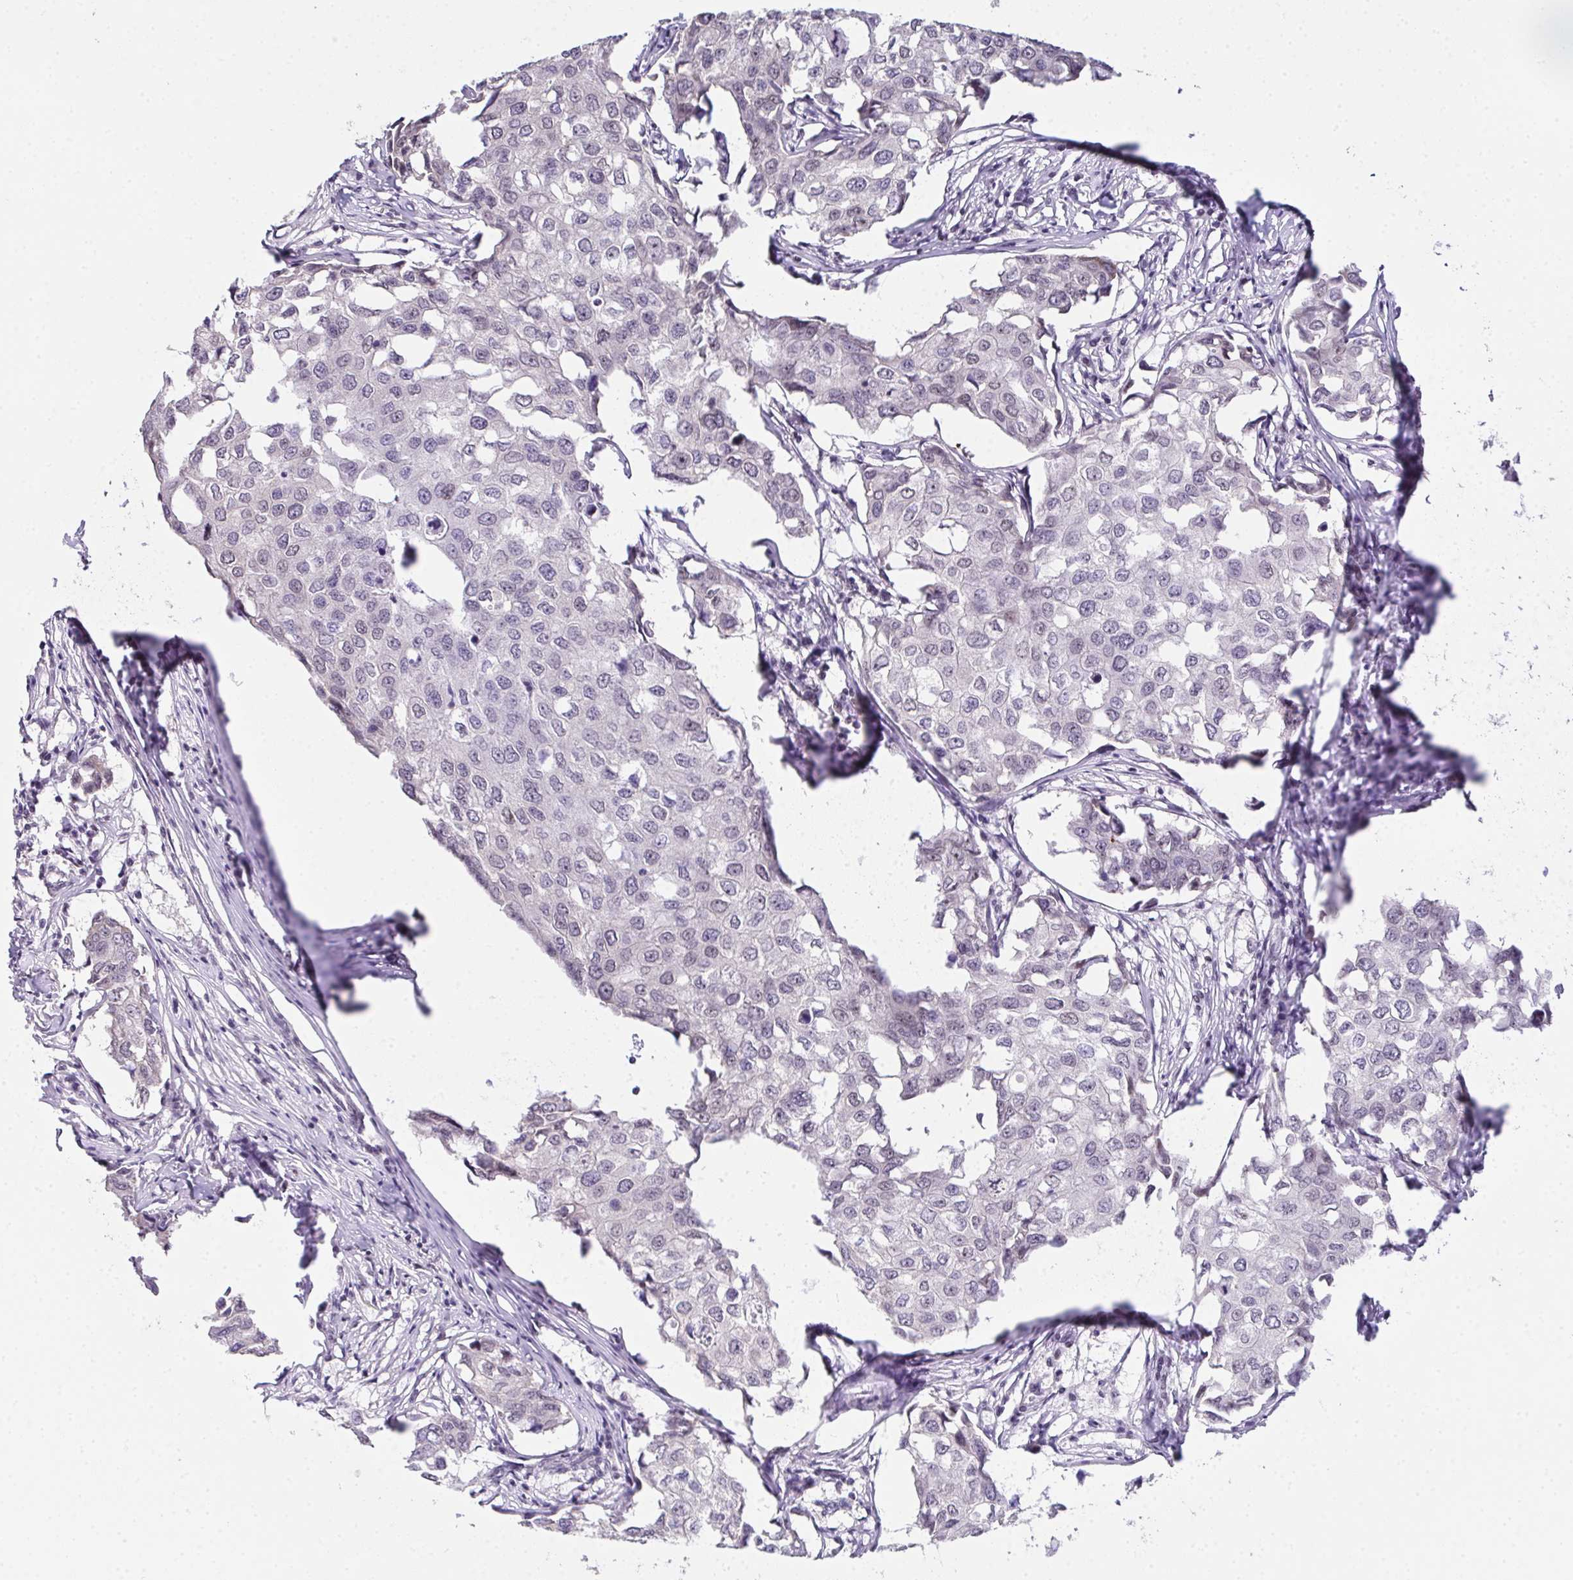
{"staining": {"intensity": "weak", "quantity": "<25%", "location": "nuclear"}, "tissue": "breast cancer", "cell_type": "Tumor cells", "image_type": "cancer", "snomed": [{"axis": "morphology", "description": "Duct carcinoma"}, {"axis": "topography", "description": "Breast"}], "caption": "A micrograph of human invasive ductal carcinoma (breast) is negative for staining in tumor cells.", "gene": "ZNF800", "patient": {"sex": "female", "age": 27}}